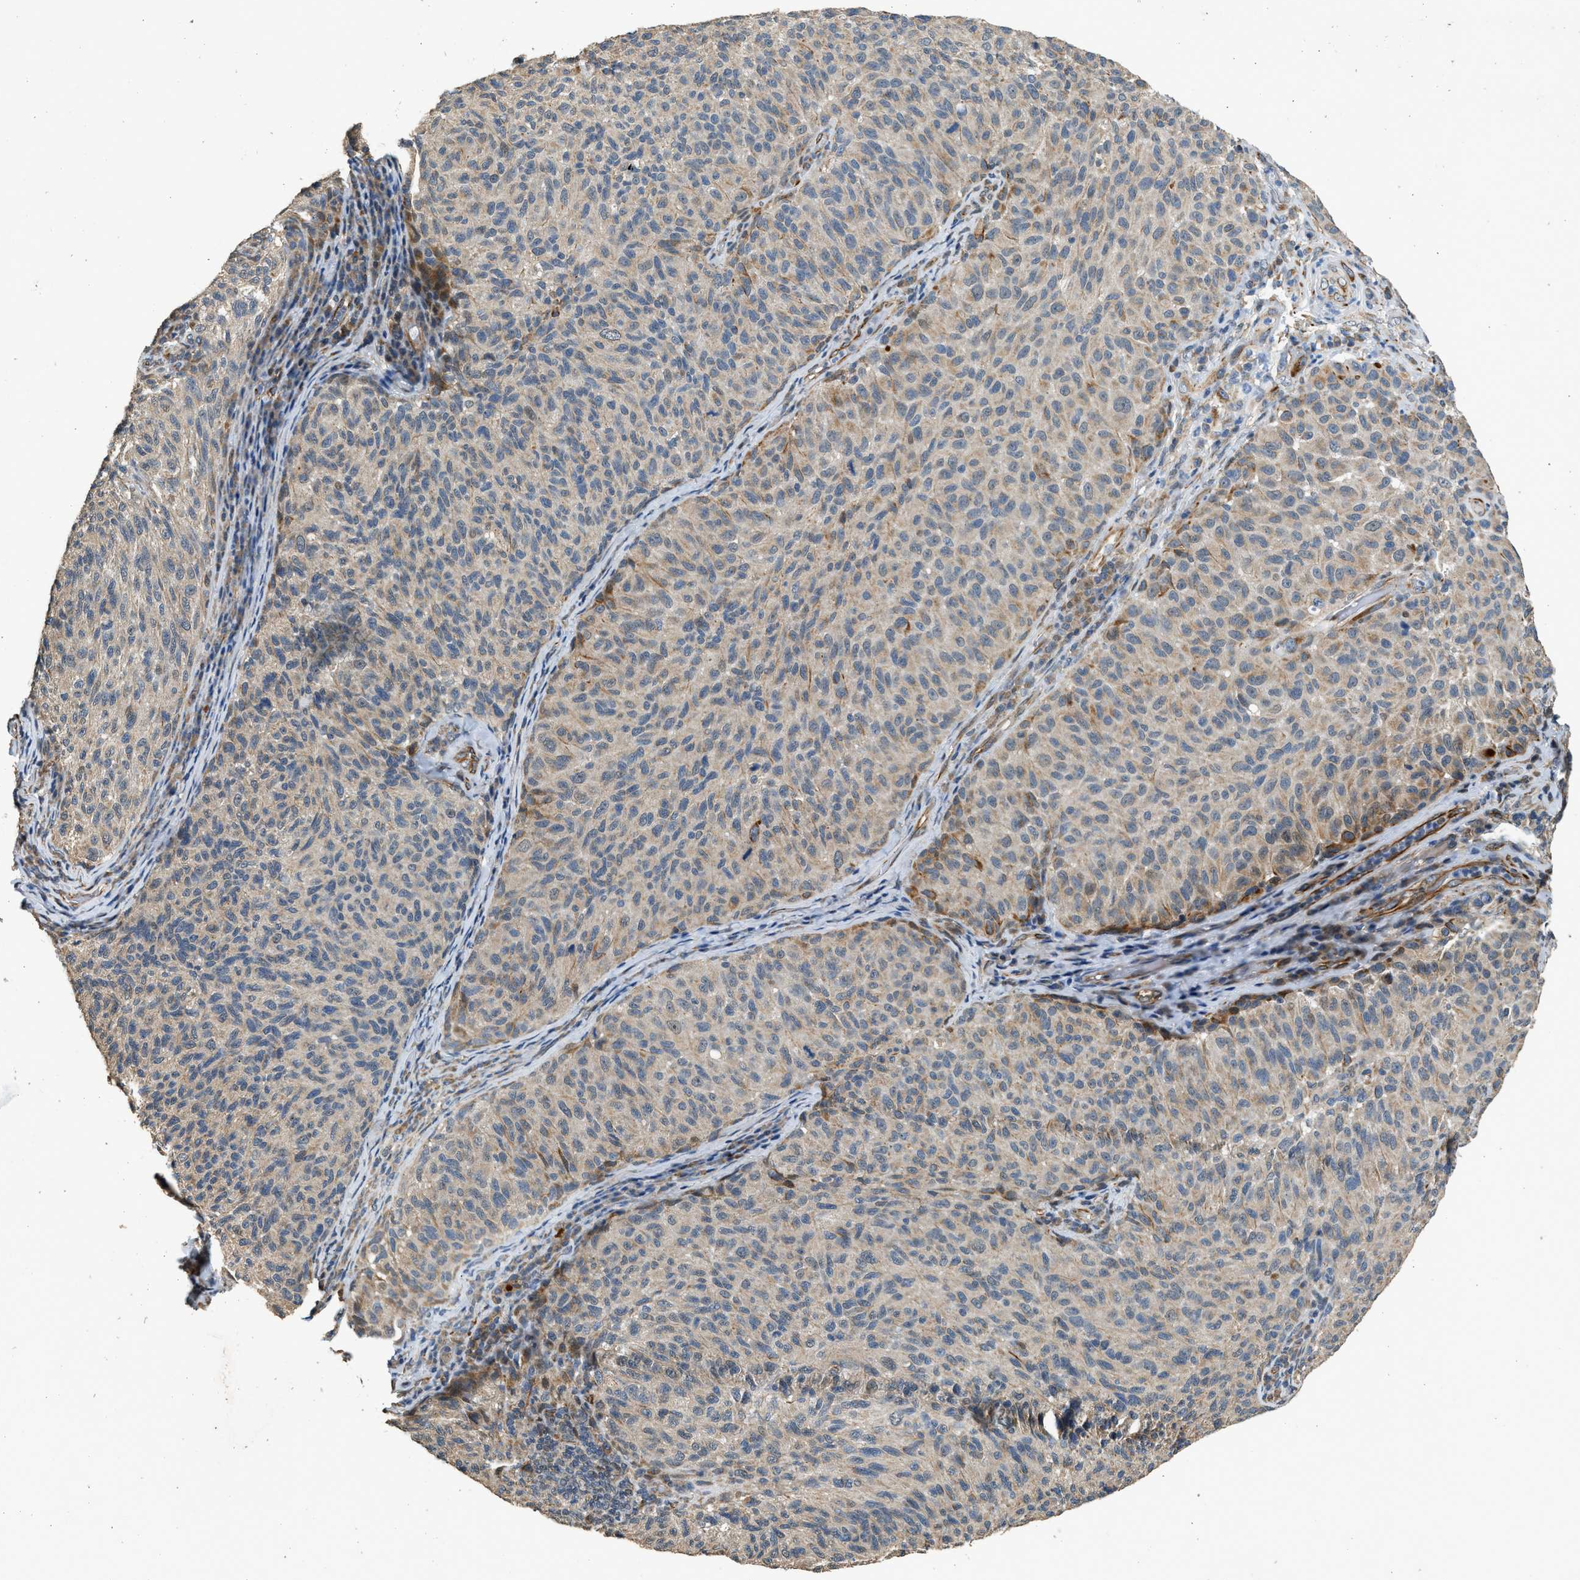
{"staining": {"intensity": "weak", "quantity": ">75%", "location": "cytoplasmic/membranous"}, "tissue": "melanoma", "cell_type": "Tumor cells", "image_type": "cancer", "snomed": [{"axis": "morphology", "description": "Malignant melanoma, NOS"}, {"axis": "topography", "description": "Skin"}], "caption": "The immunohistochemical stain labels weak cytoplasmic/membranous staining in tumor cells of malignant melanoma tissue.", "gene": "PCLO", "patient": {"sex": "female", "age": 73}}